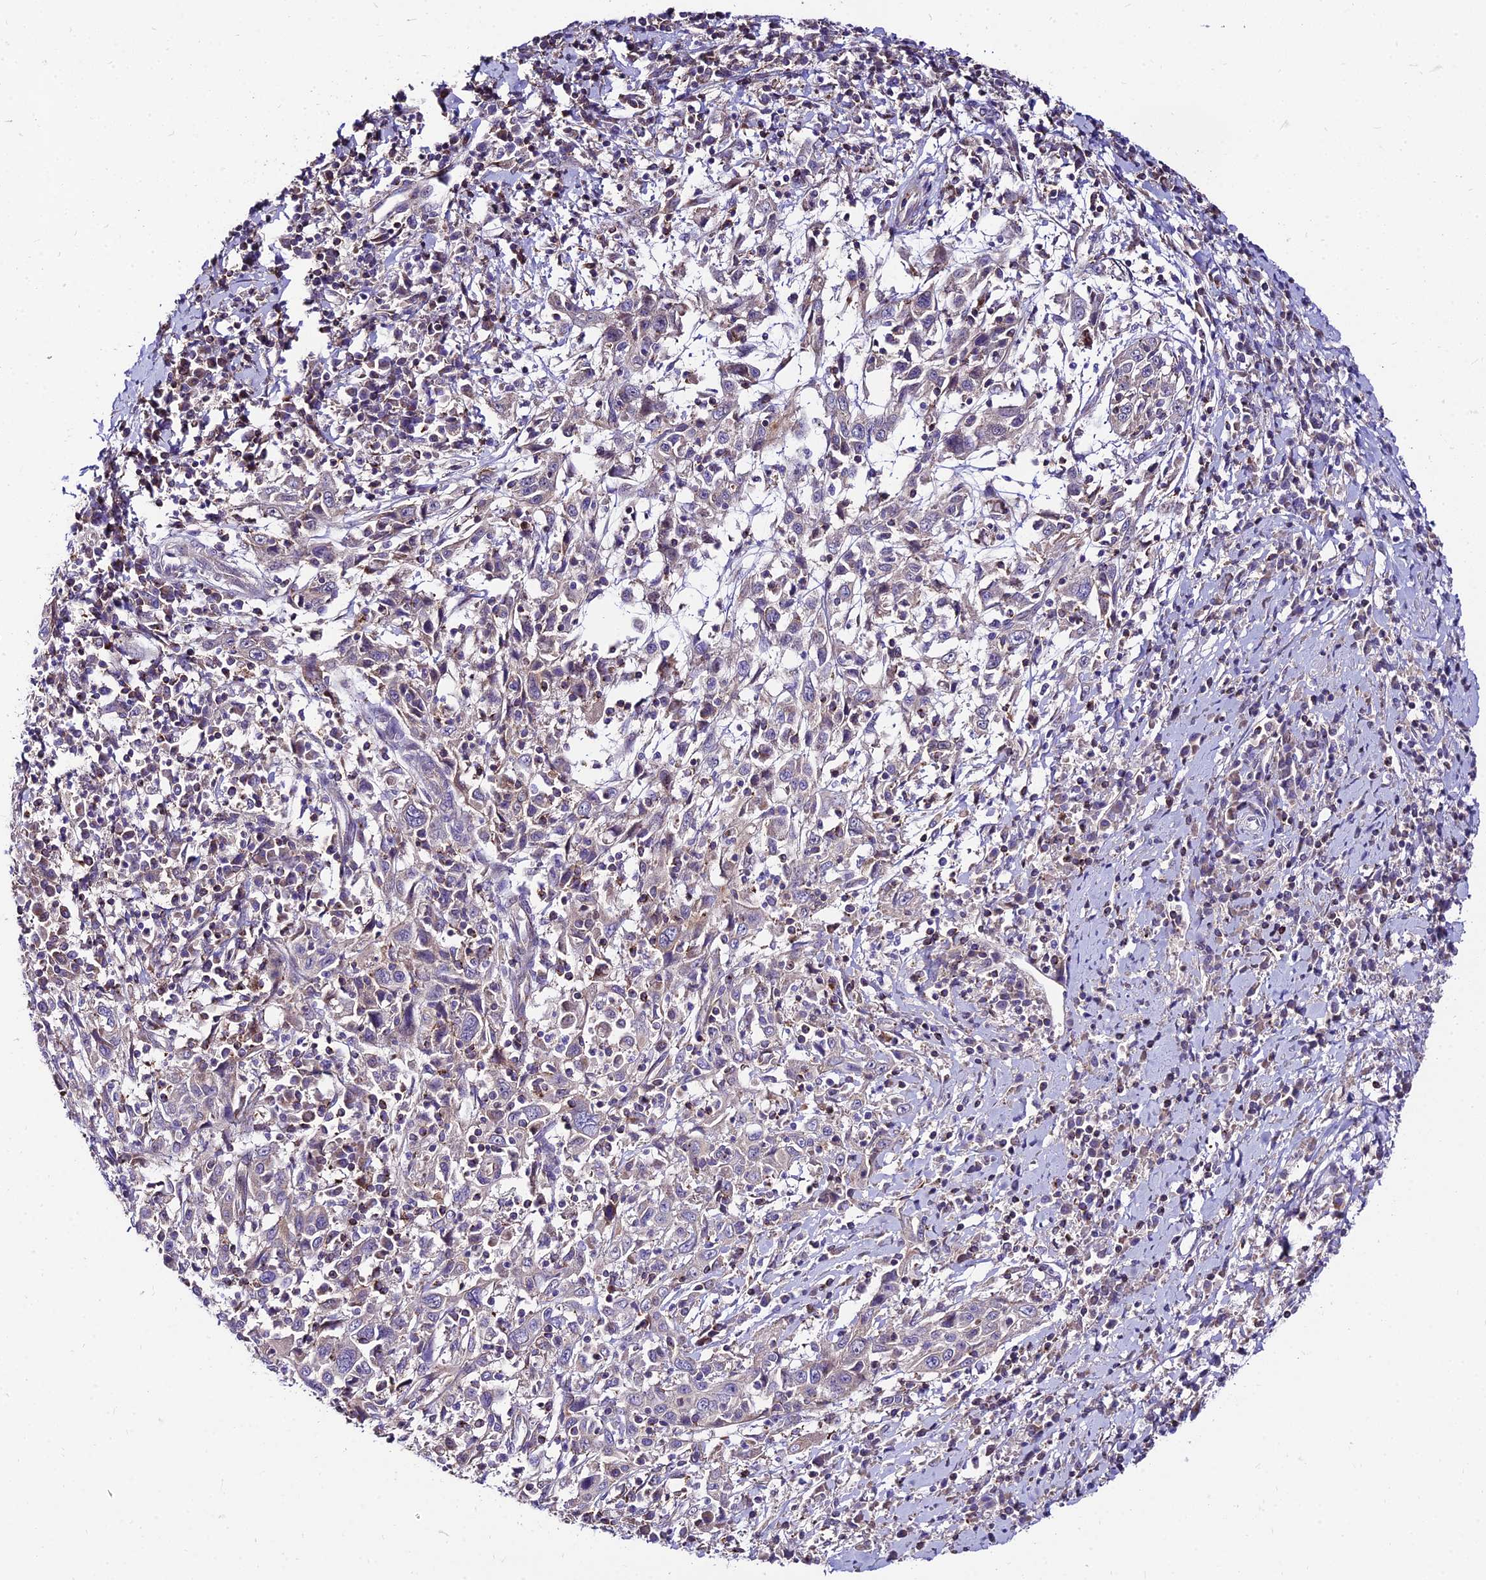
{"staining": {"intensity": "negative", "quantity": "none", "location": "none"}, "tissue": "cervical cancer", "cell_type": "Tumor cells", "image_type": "cancer", "snomed": [{"axis": "morphology", "description": "Squamous cell carcinoma, NOS"}, {"axis": "topography", "description": "Cervix"}], "caption": "Immunohistochemistry (IHC) image of neoplastic tissue: cervical cancer stained with DAB (3,3'-diaminobenzidine) demonstrates no significant protein positivity in tumor cells. The staining is performed using DAB brown chromogen with nuclei counter-stained in using hematoxylin.", "gene": "C6orf132", "patient": {"sex": "female", "age": 46}}